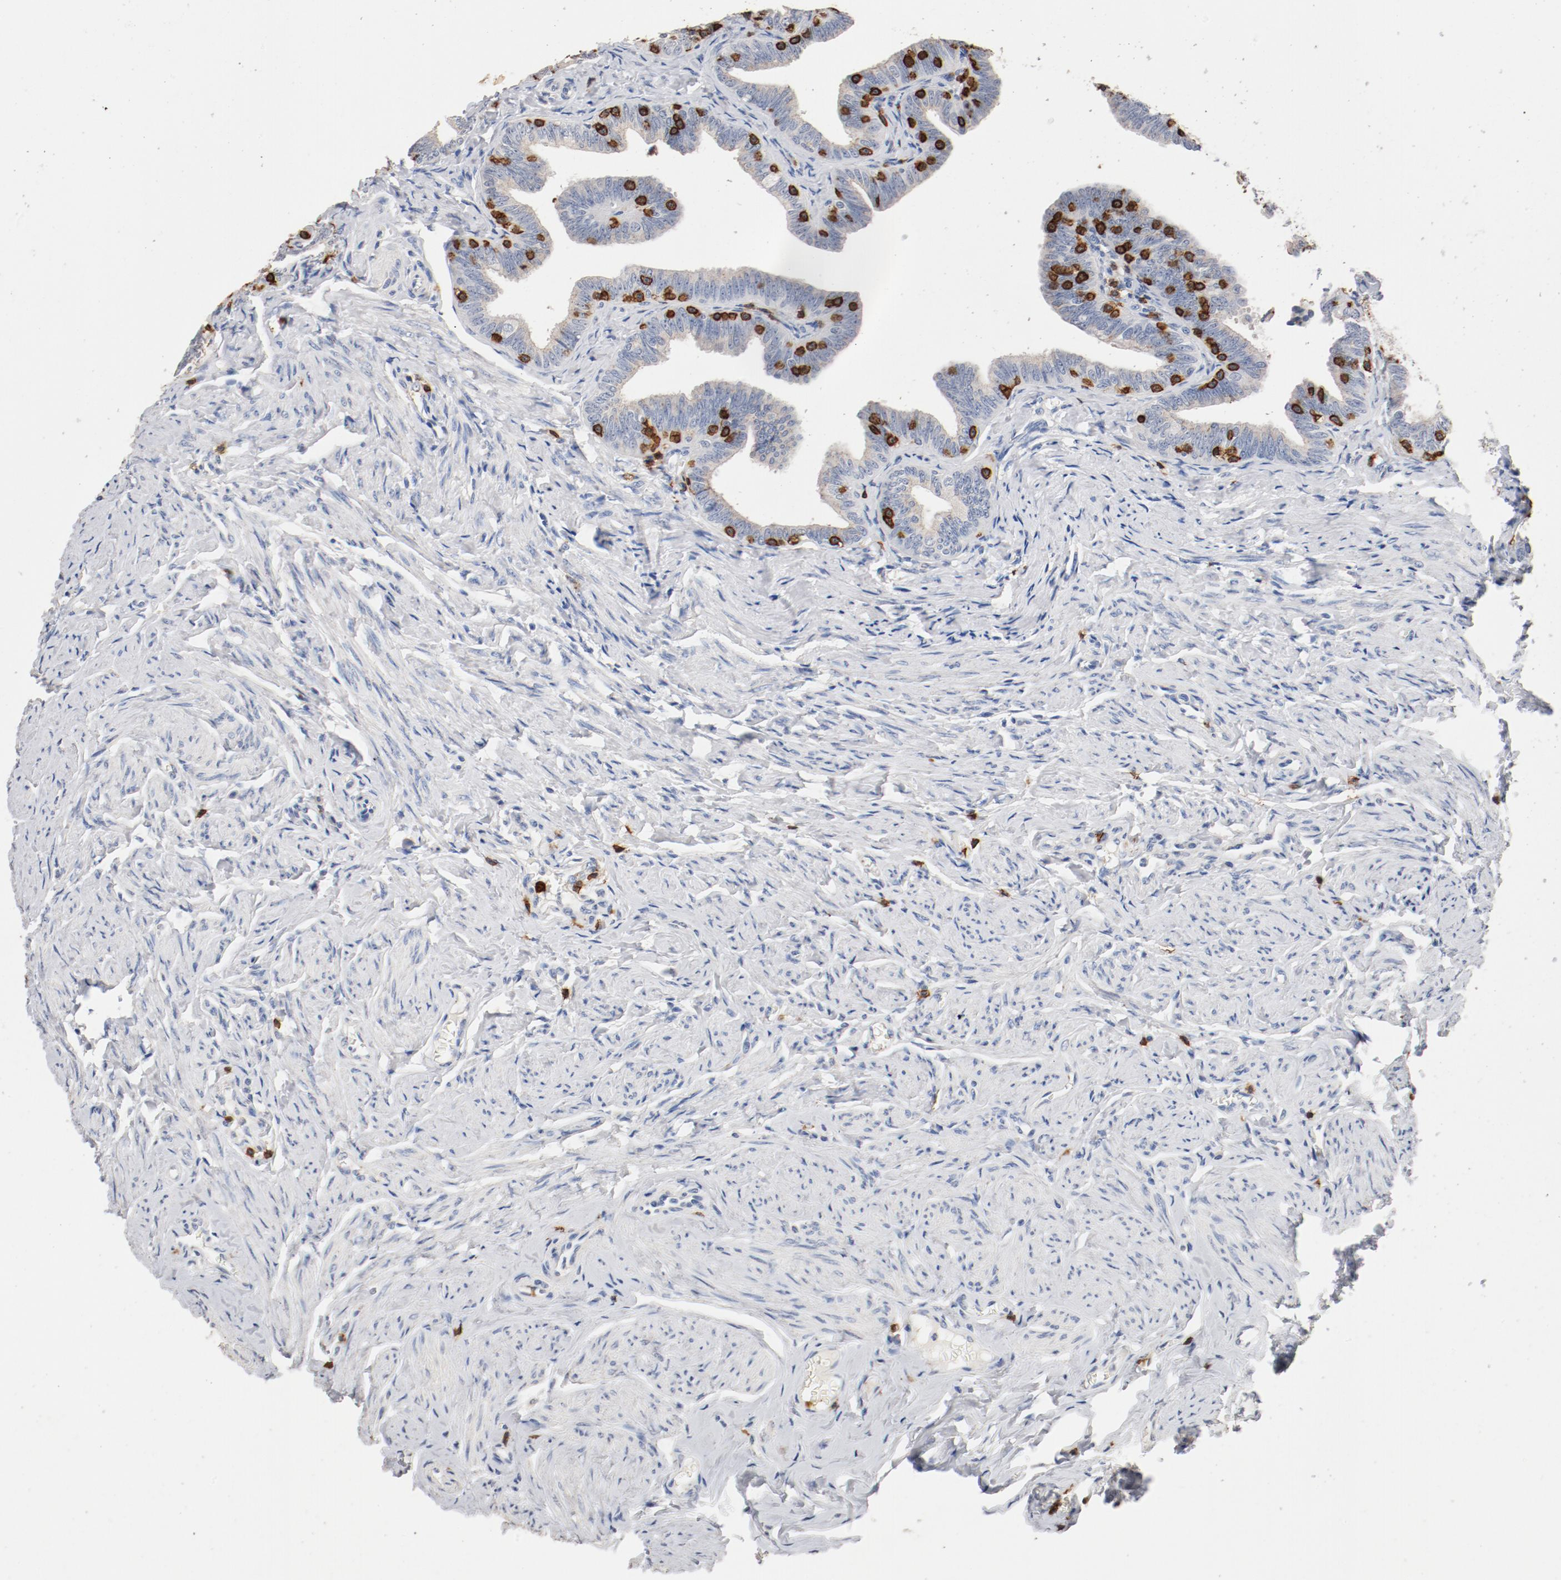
{"staining": {"intensity": "weak", "quantity": ">75%", "location": "cytoplasmic/membranous"}, "tissue": "fallopian tube", "cell_type": "Glandular cells", "image_type": "normal", "snomed": [{"axis": "morphology", "description": "Normal tissue, NOS"}, {"axis": "topography", "description": "Fallopian tube"}, {"axis": "topography", "description": "Ovary"}], "caption": "Protein staining by immunohistochemistry (IHC) reveals weak cytoplasmic/membranous expression in approximately >75% of glandular cells in unremarkable fallopian tube.", "gene": "CD247", "patient": {"sex": "female", "age": 69}}